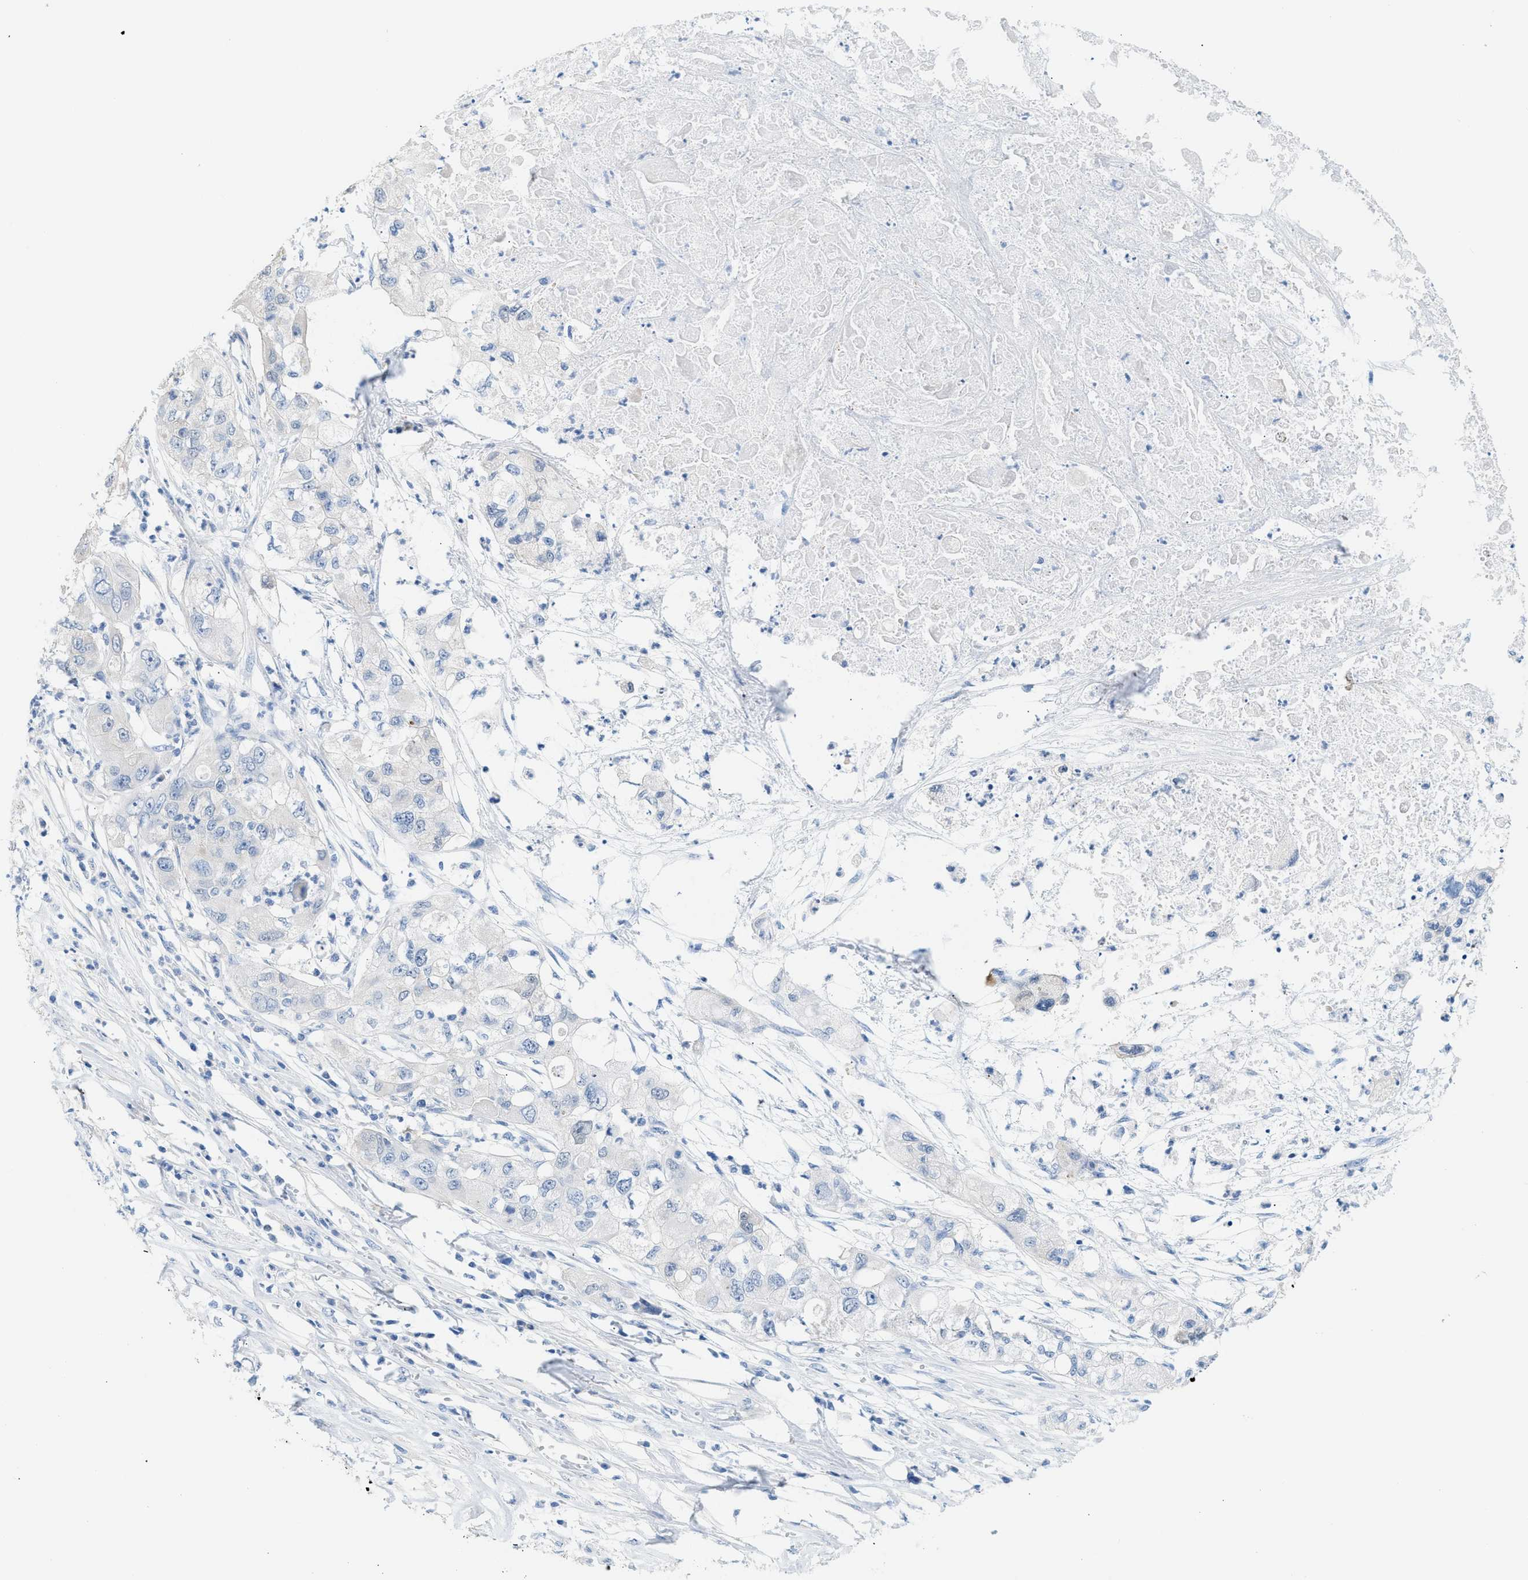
{"staining": {"intensity": "negative", "quantity": "none", "location": "none"}, "tissue": "pancreatic cancer", "cell_type": "Tumor cells", "image_type": "cancer", "snomed": [{"axis": "morphology", "description": "Adenocarcinoma, NOS"}, {"axis": "topography", "description": "Pancreas"}], "caption": "Immunohistochemistry (IHC) of human adenocarcinoma (pancreatic) reveals no expression in tumor cells.", "gene": "SPAM1", "patient": {"sex": "female", "age": 78}}